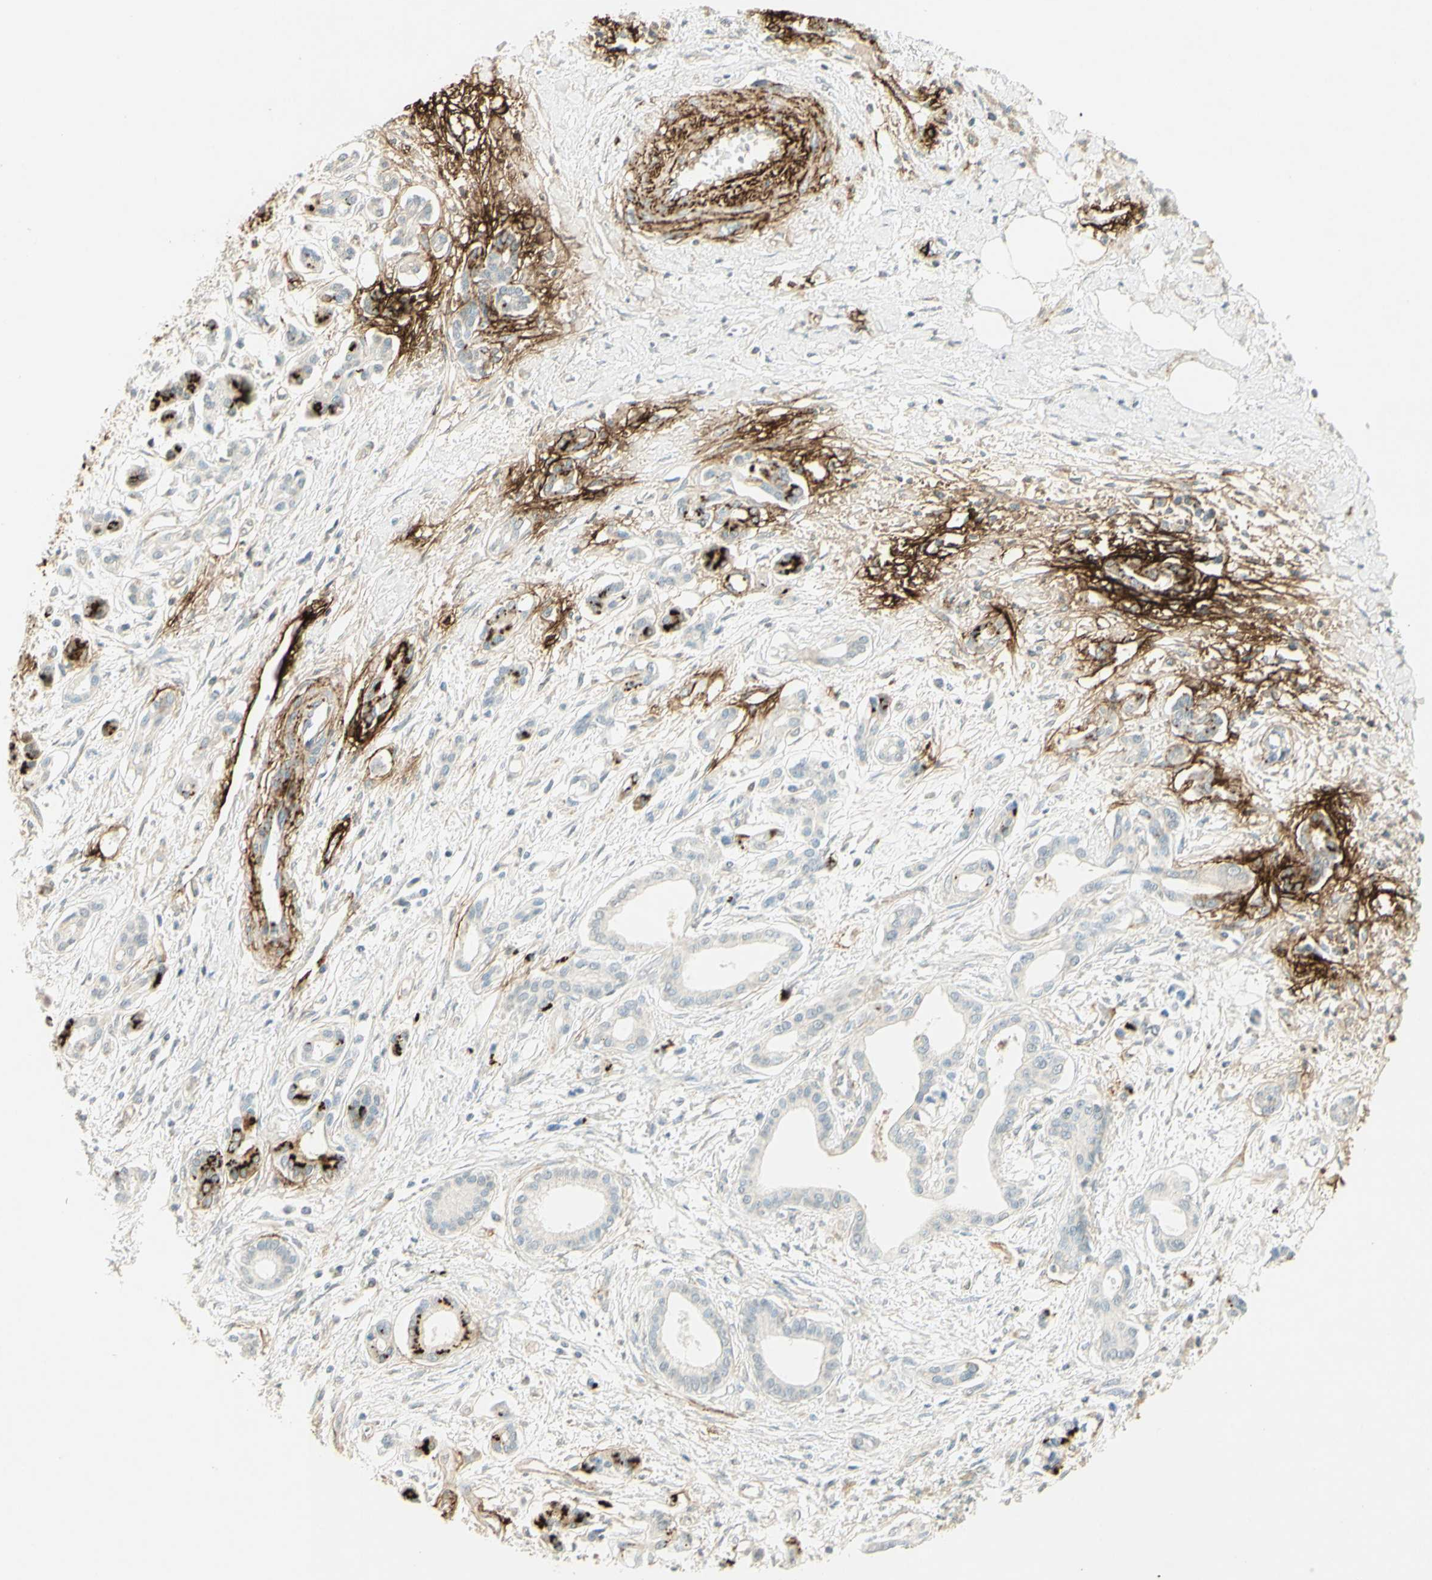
{"staining": {"intensity": "strong", "quantity": "25%-75%", "location": "cytoplasmic/membranous"}, "tissue": "pancreatic cancer", "cell_type": "Tumor cells", "image_type": "cancer", "snomed": [{"axis": "morphology", "description": "Adenocarcinoma, NOS"}, {"axis": "topography", "description": "Pancreas"}], "caption": "Immunohistochemistry (IHC) micrograph of adenocarcinoma (pancreatic) stained for a protein (brown), which shows high levels of strong cytoplasmic/membranous expression in about 25%-75% of tumor cells.", "gene": "TNN", "patient": {"sex": "male", "age": 56}}